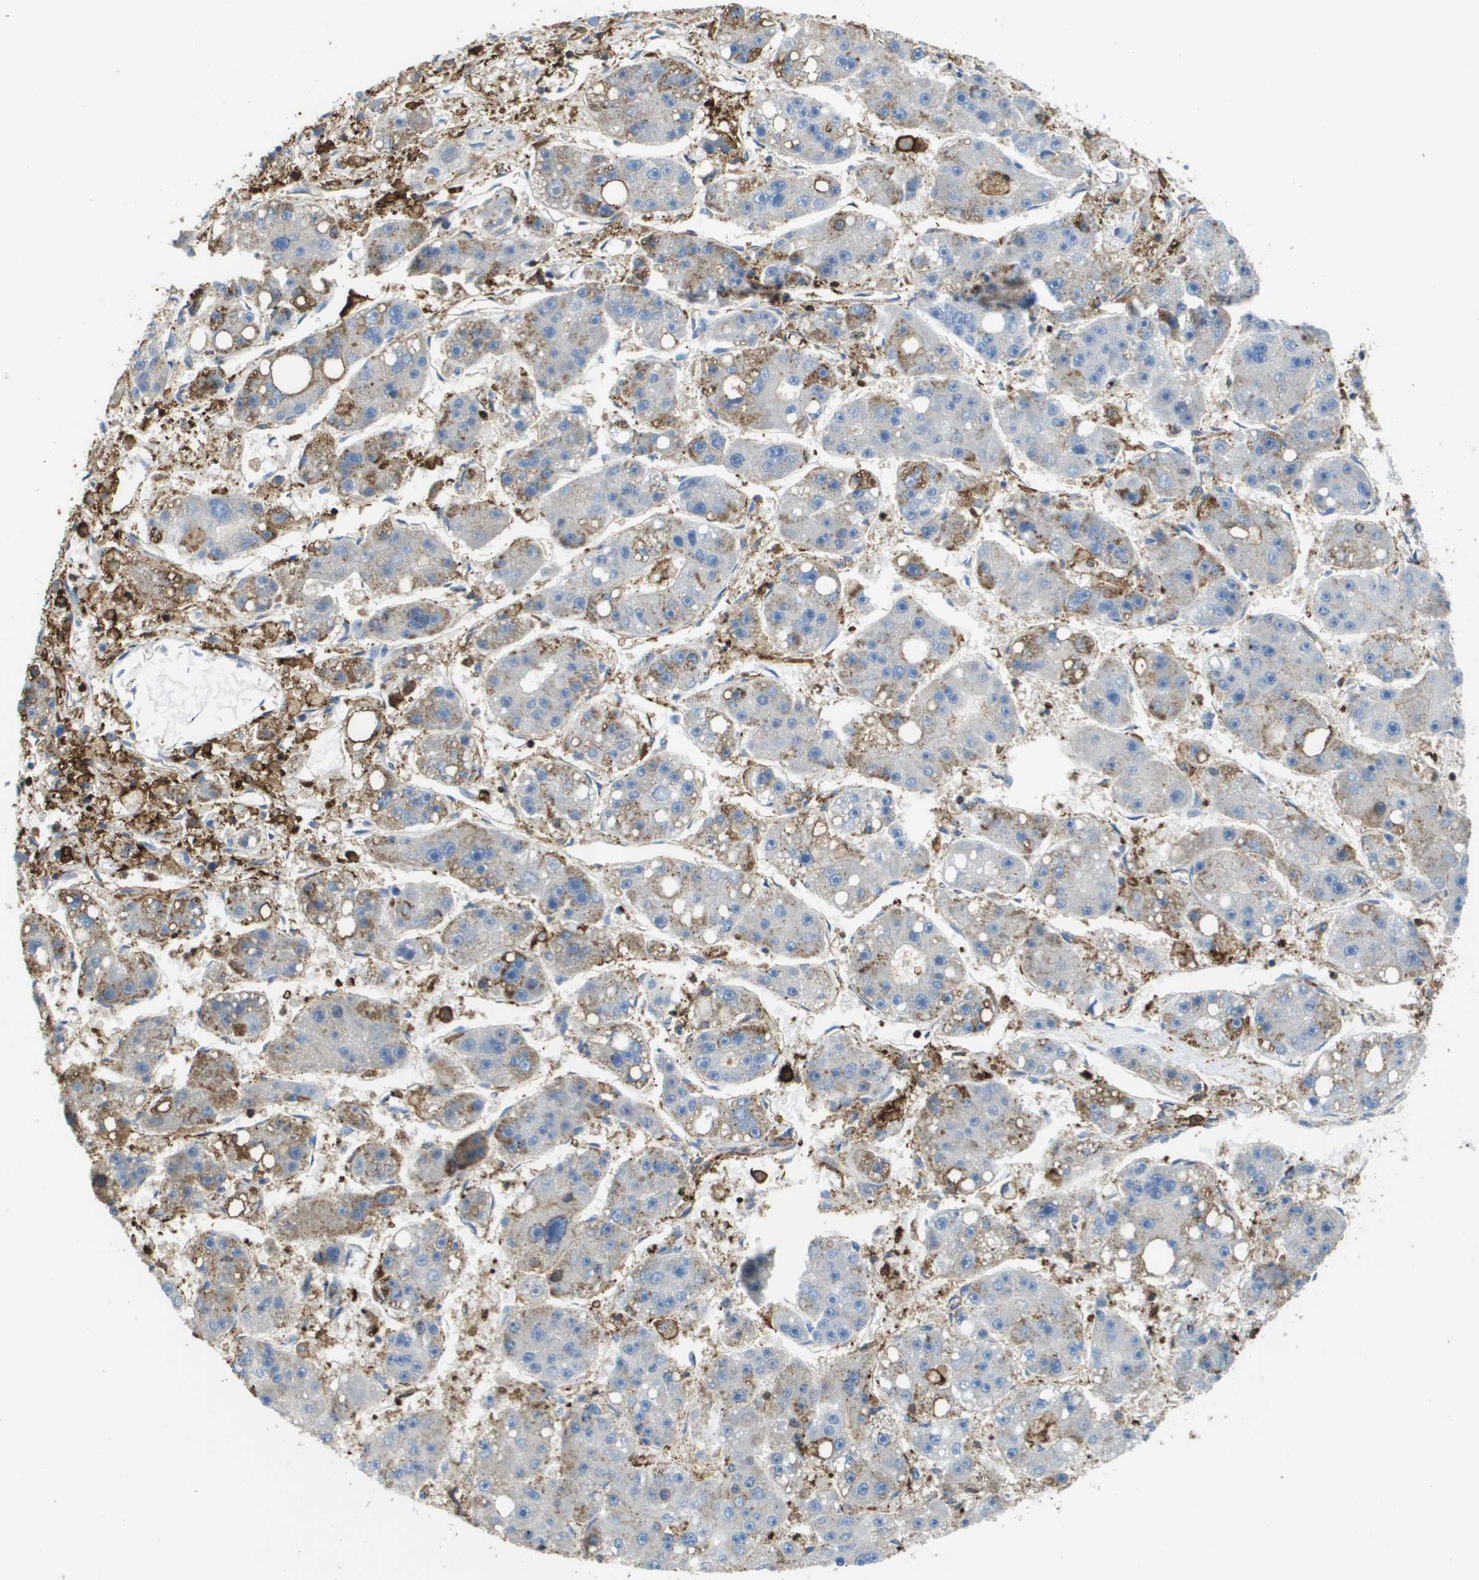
{"staining": {"intensity": "weak", "quantity": "25%-75%", "location": "cytoplasmic/membranous"}, "tissue": "liver cancer", "cell_type": "Tumor cells", "image_type": "cancer", "snomed": [{"axis": "morphology", "description": "Carcinoma, Hepatocellular, NOS"}, {"axis": "topography", "description": "Liver"}], "caption": "The photomicrograph demonstrates a brown stain indicating the presence of a protein in the cytoplasmic/membranous of tumor cells in liver cancer. (brown staining indicates protein expression, while blue staining denotes nuclei).", "gene": "PASK", "patient": {"sex": "female", "age": 61}}